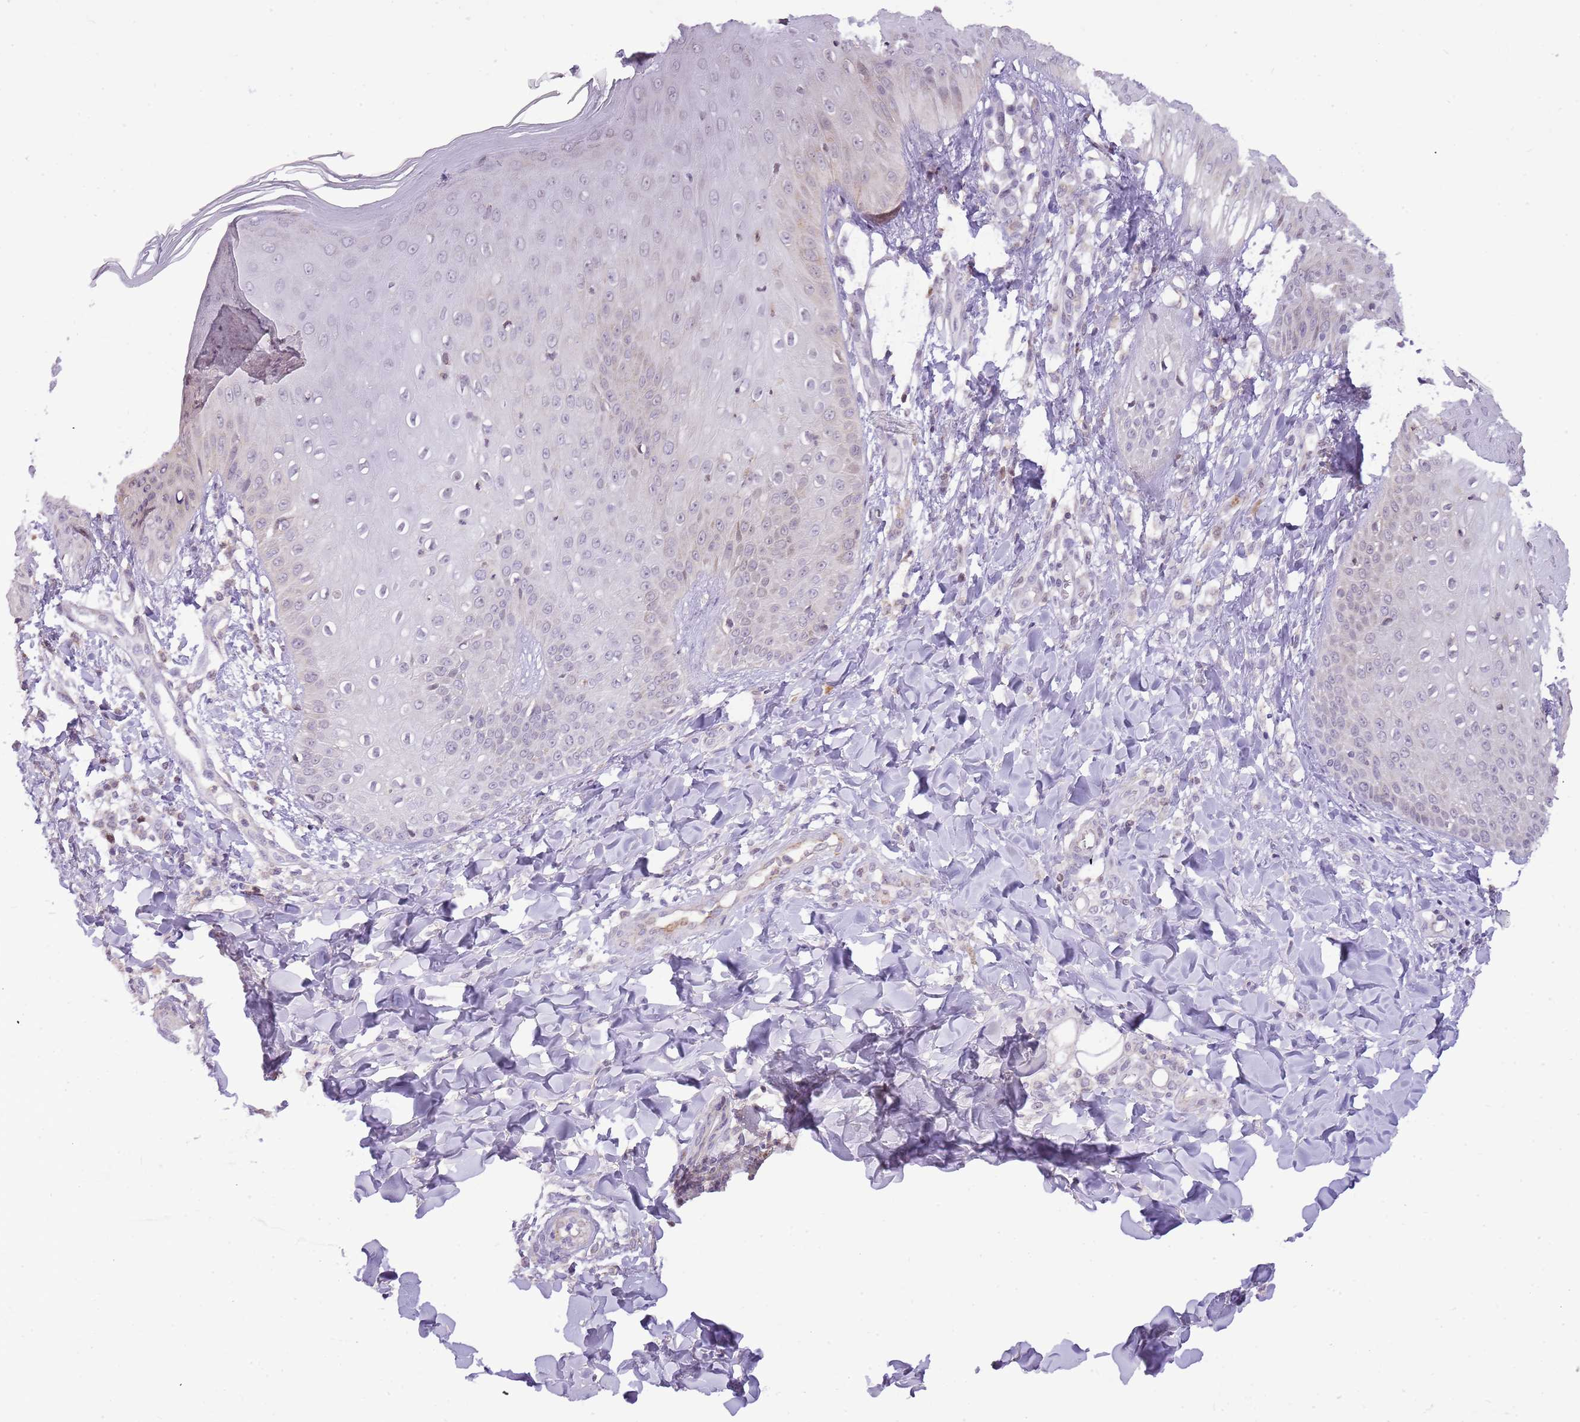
{"staining": {"intensity": "moderate", "quantity": "25%-75%", "location": "nuclear"}, "tissue": "skin", "cell_type": "Epidermal cells", "image_type": "normal", "snomed": [{"axis": "morphology", "description": "Normal tissue, NOS"}, {"axis": "morphology", "description": "Inflammation, NOS"}, {"axis": "topography", "description": "Soft tissue"}, {"axis": "topography", "description": "Anal"}], "caption": "An image of skin stained for a protein demonstrates moderate nuclear brown staining in epidermal cells.", "gene": "PCNX1", "patient": {"sex": "female", "age": 15}}